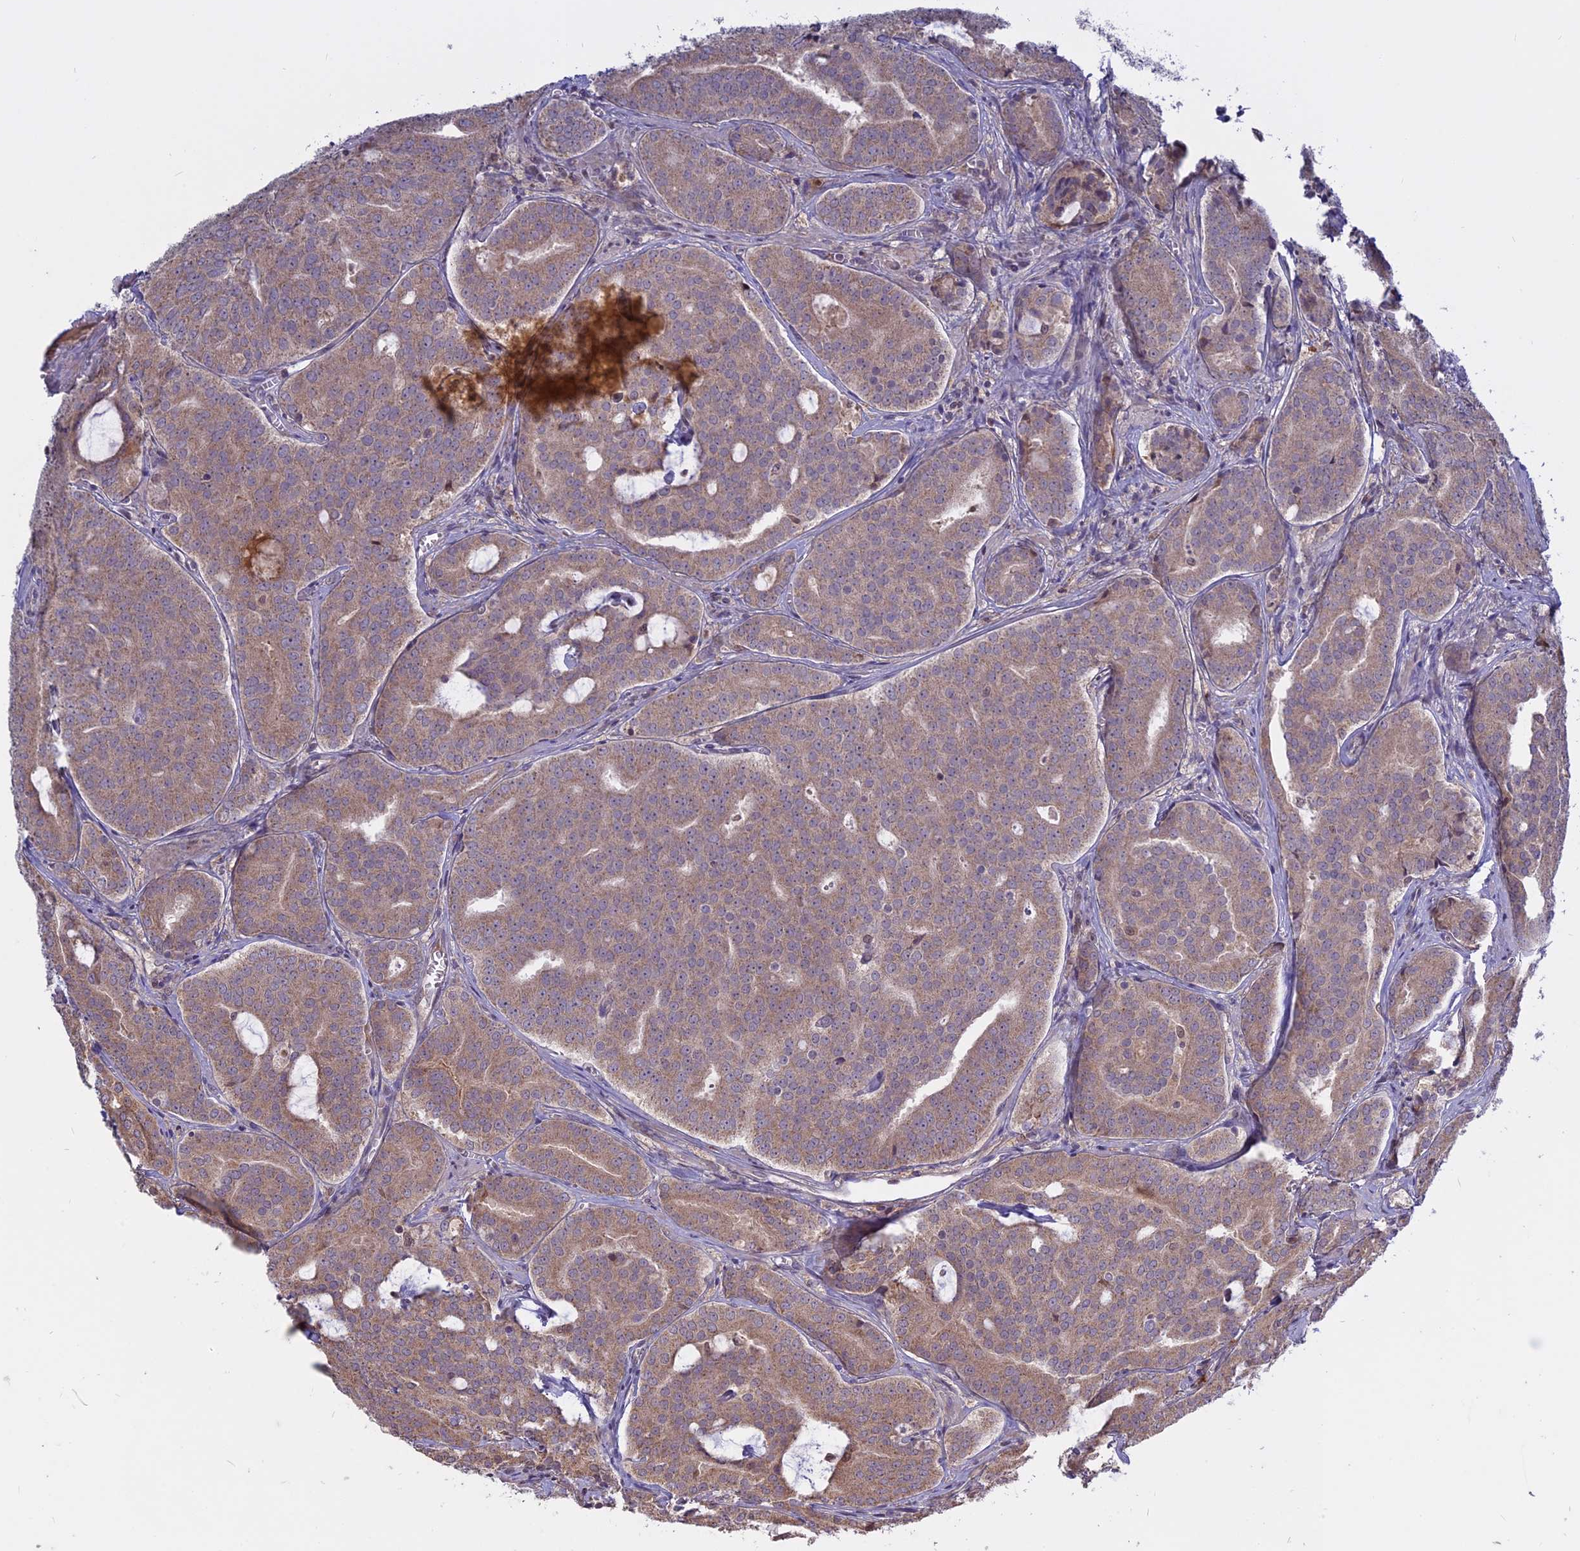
{"staining": {"intensity": "weak", "quantity": ">75%", "location": "cytoplasmic/membranous"}, "tissue": "prostate cancer", "cell_type": "Tumor cells", "image_type": "cancer", "snomed": [{"axis": "morphology", "description": "Adenocarcinoma, High grade"}, {"axis": "topography", "description": "Prostate"}], "caption": "A brown stain labels weak cytoplasmic/membranous staining of a protein in high-grade adenocarcinoma (prostate) tumor cells. The staining is performed using DAB brown chromogen to label protein expression. The nuclei are counter-stained blue using hematoxylin.", "gene": "TMEM208", "patient": {"sex": "male", "age": 55}}